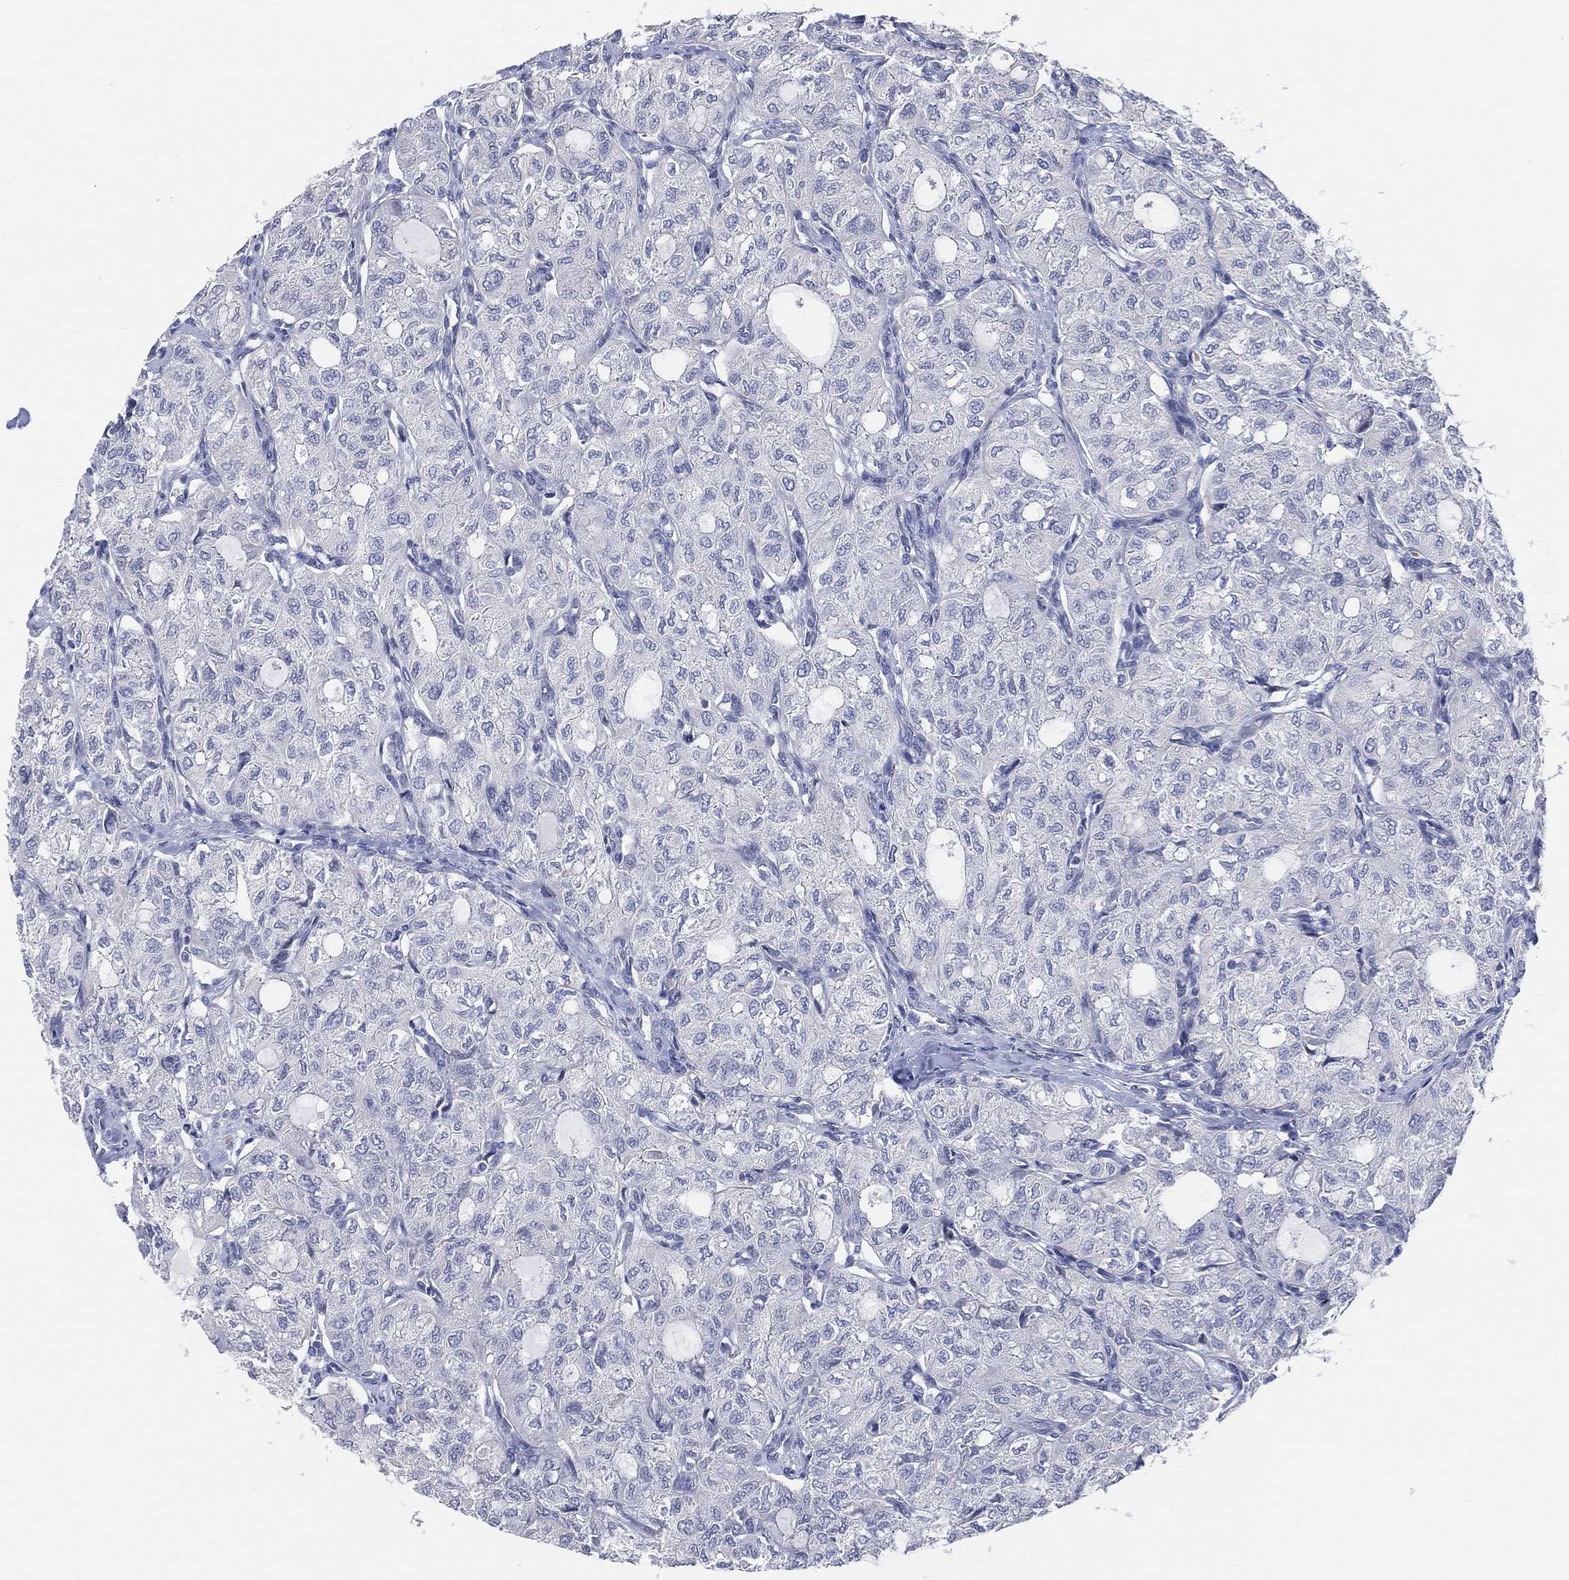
{"staining": {"intensity": "negative", "quantity": "none", "location": "none"}, "tissue": "thyroid cancer", "cell_type": "Tumor cells", "image_type": "cancer", "snomed": [{"axis": "morphology", "description": "Follicular adenoma carcinoma, NOS"}, {"axis": "topography", "description": "Thyroid gland"}], "caption": "This is an IHC photomicrograph of thyroid cancer (follicular adenoma carcinoma). There is no staining in tumor cells.", "gene": "CFTR", "patient": {"sex": "male", "age": 75}}